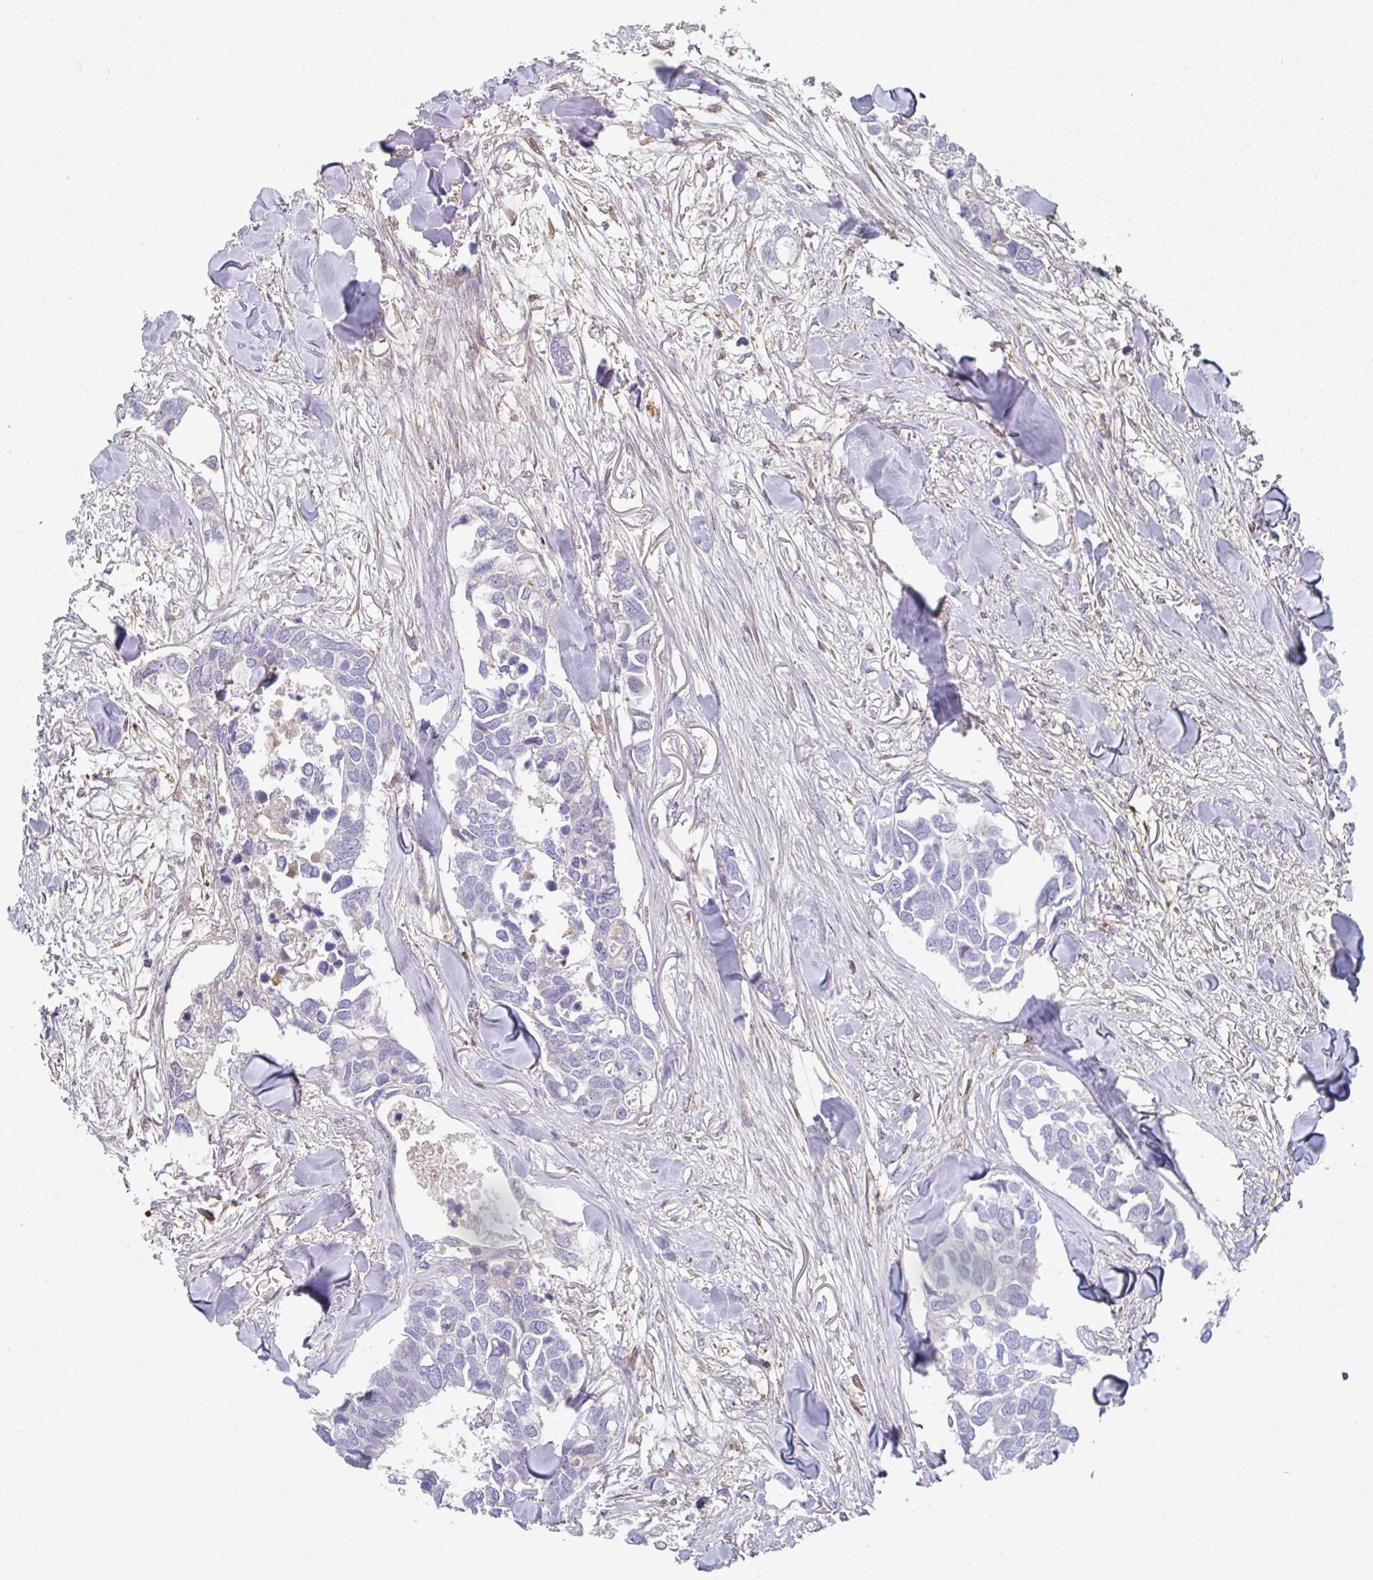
{"staining": {"intensity": "negative", "quantity": "none", "location": "none"}, "tissue": "breast cancer", "cell_type": "Tumor cells", "image_type": "cancer", "snomed": [{"axis": "morphology", "description": "Duct carcinoma"}, {"axis": "topography", "description": "Breast"}], "caption": "This is an IHC image of human breast cancer (invasive ductal carcinoma). There is no positivity in tumor cells.", "gene": "AMPD2", "patient": {"sex": "female", "age": 83}}